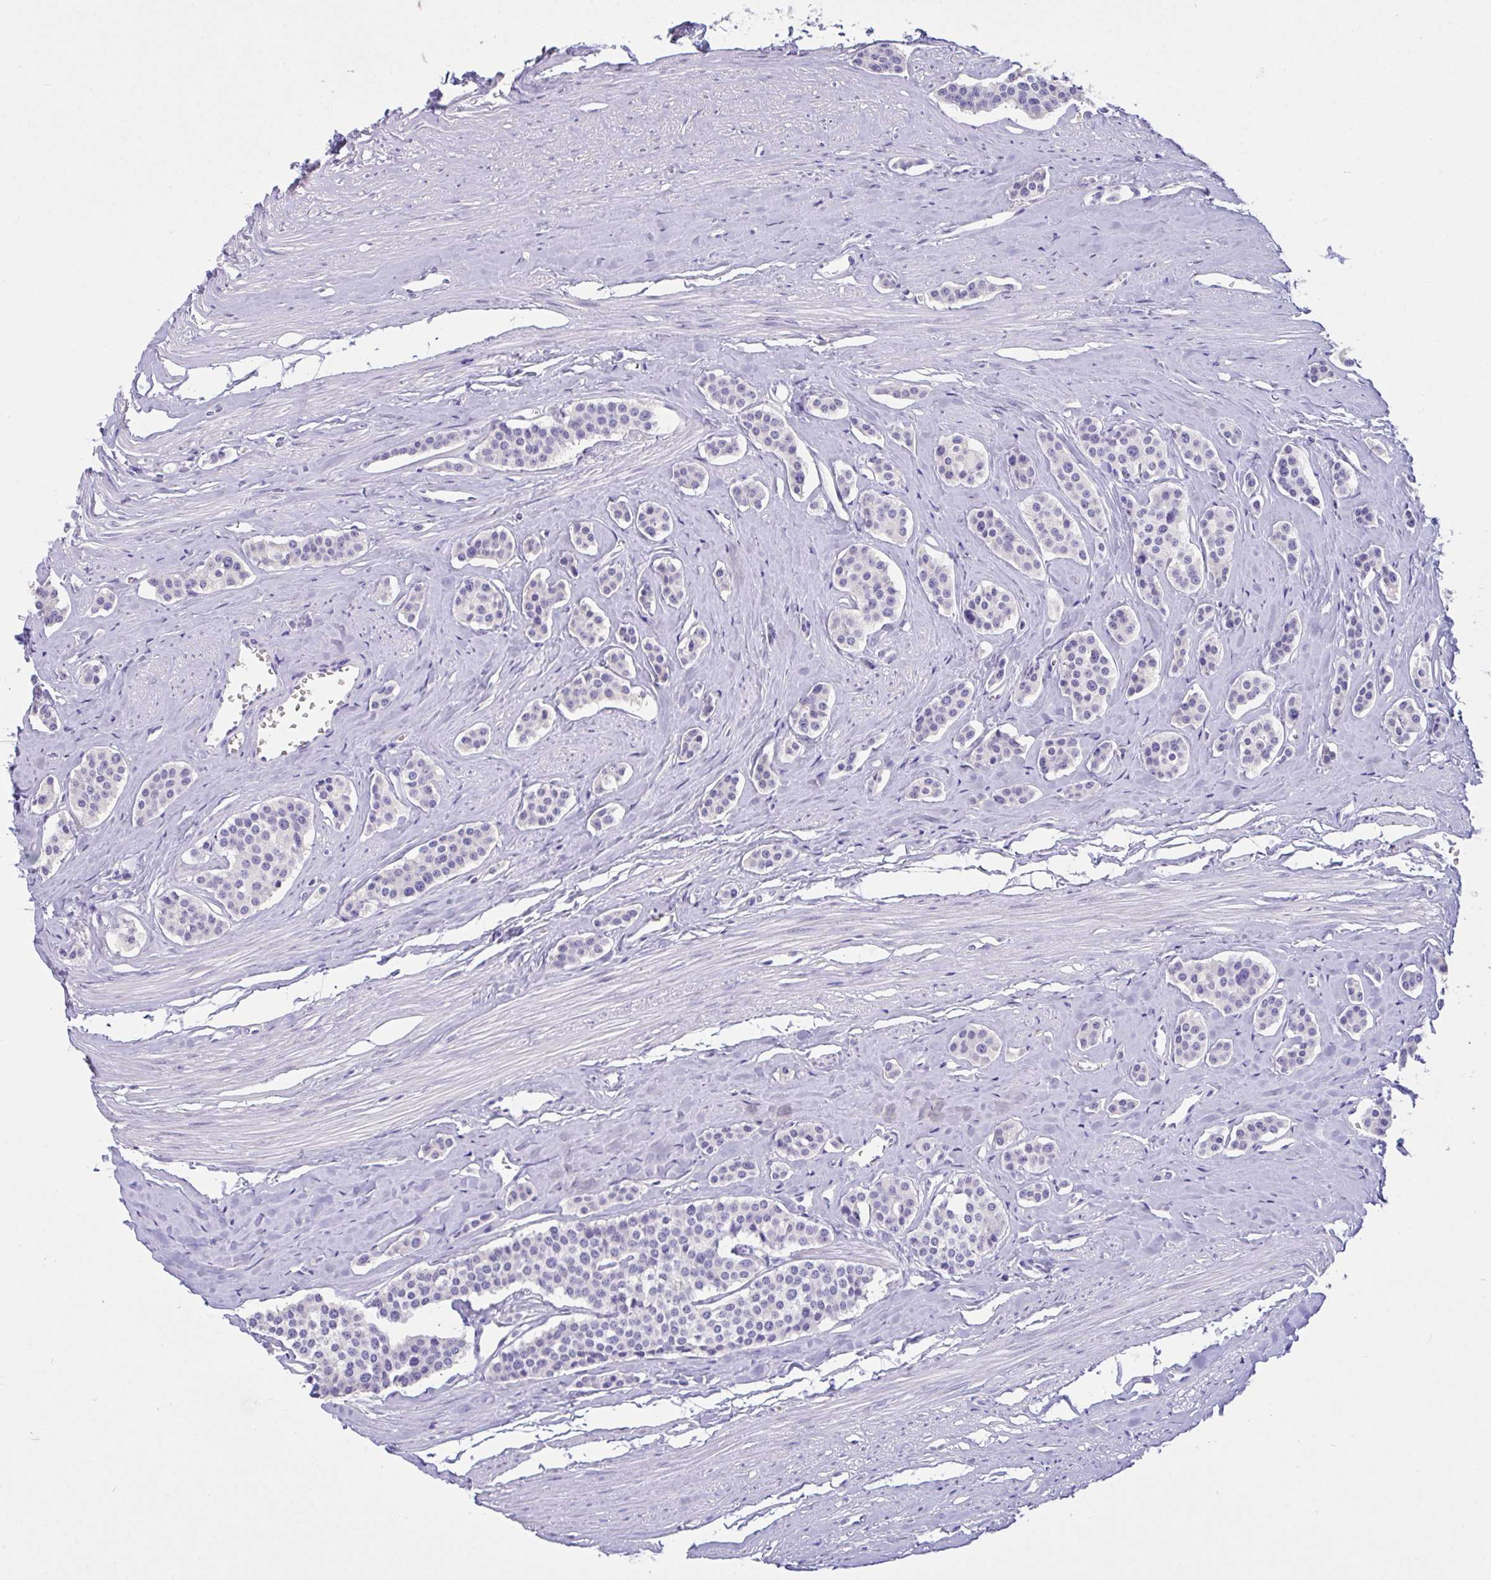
{"staining": {"intensity": "negative", "quantity": "none", "location": "none"}, "tissue": "carcinoid", "cell_type": "Tumor cells", "image_type": "cancer", "snomed": [{"axis": "morphology", "description": "Carcinoid, malignant, NOS"}, {"axis": "topography", "description": "Small intestine"}], "caption": "This is an immunohistochemistry (IHC) image of human carcinoid. There is no staining in tumor cells.", "gene": "CA10", "patient": {"sex": "male", "age": 60}}